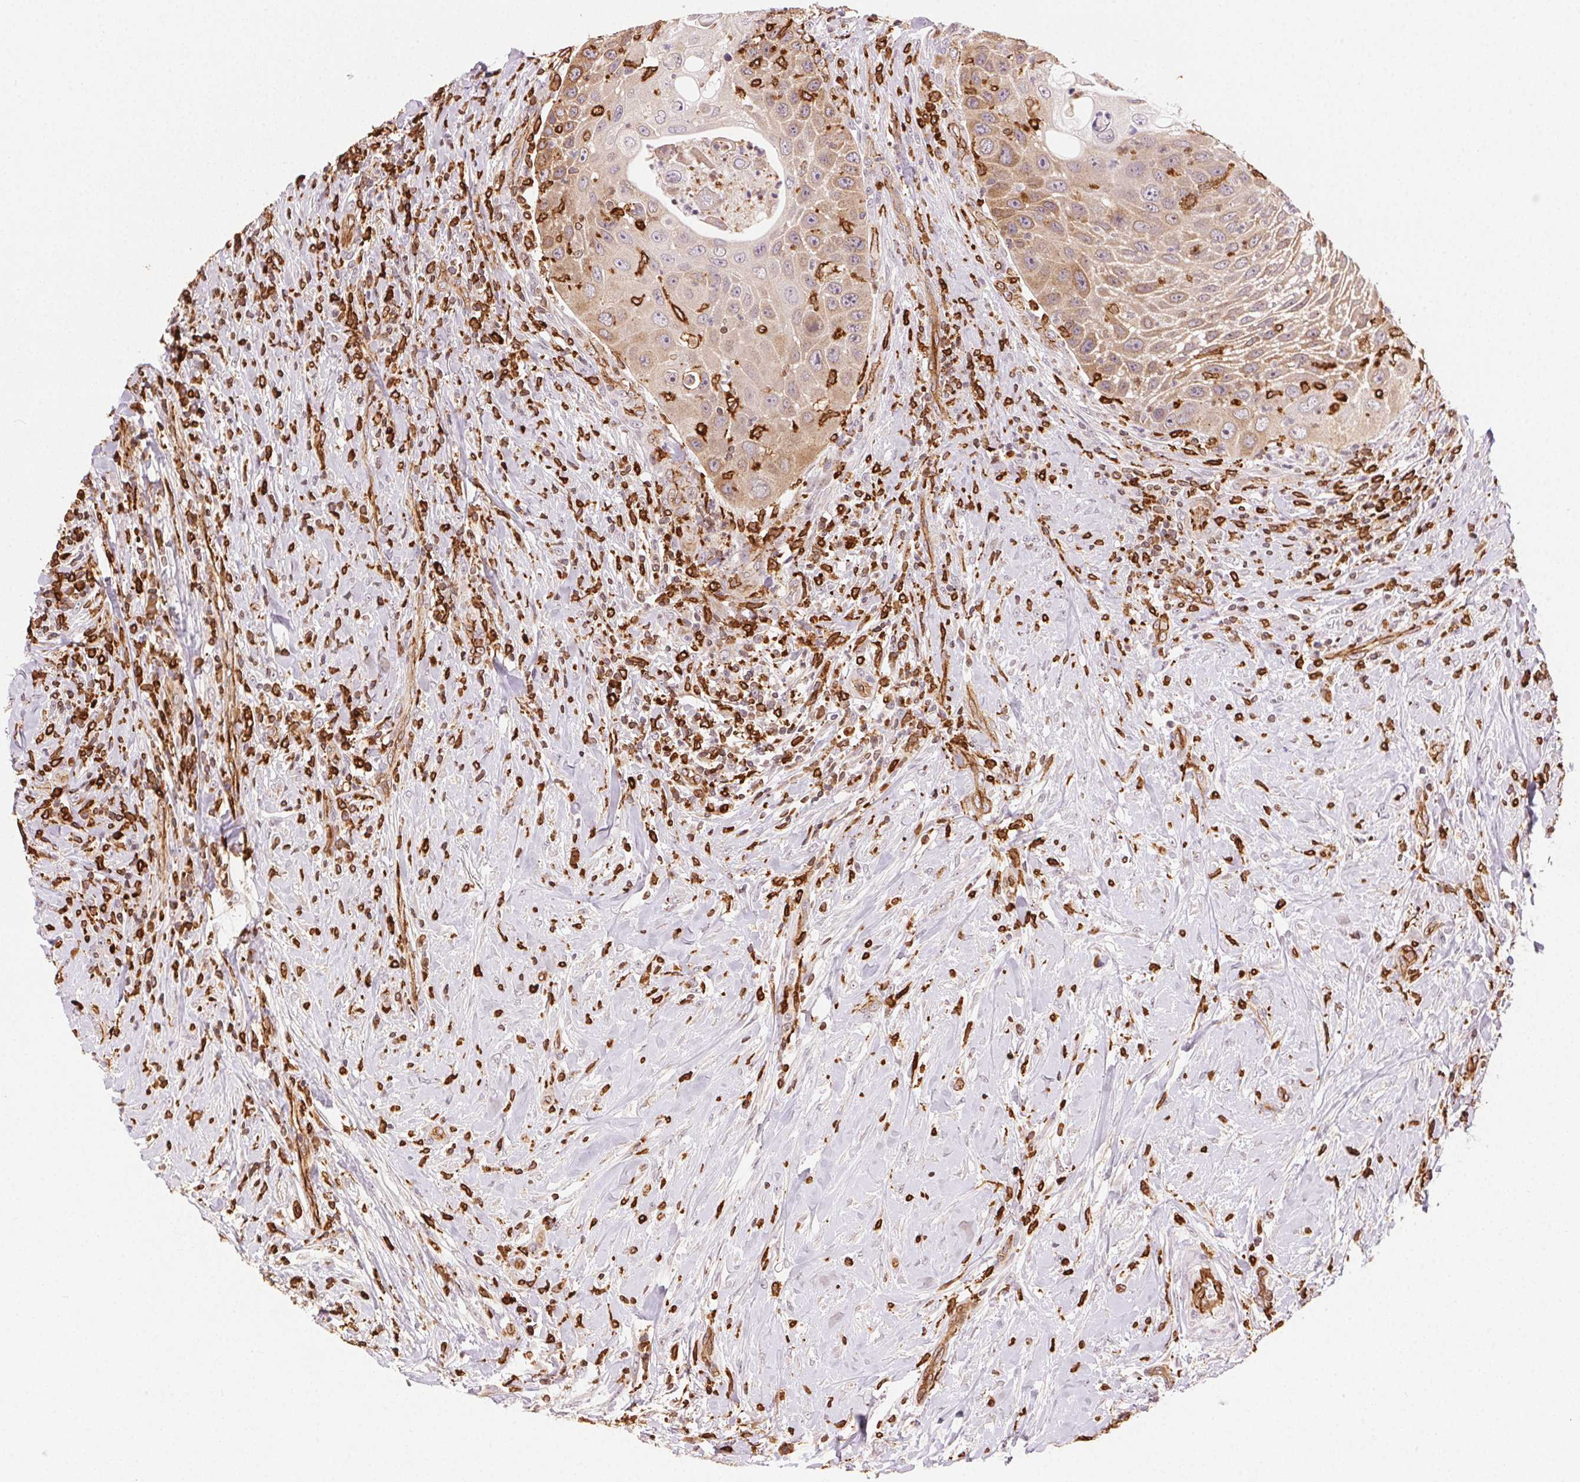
{"staining": {"intensity": "moderate", "quantity": "25%-75%", "location": "cytoplasmic/membranous"}, "tissue": "head and neck cancer", "cell_type": "Tumor cells", "image_type": "cancer", "snomed": [{"axis": "morphology", "description": "Squamous cell carcinoma, NOS"}, {"axis": "topography", "description": "Head-Neck"}], "caption": "Tumor cells exhibit medium levels of moderate cytoplasmic/membranous positivity in approximately 25%-75% of cells in human head and neck cancer. (Brightfield microscopy of DAB IHC at high magnification).", "gene": "RNASET2", "patient": {"sex": "male", "age": 69}}